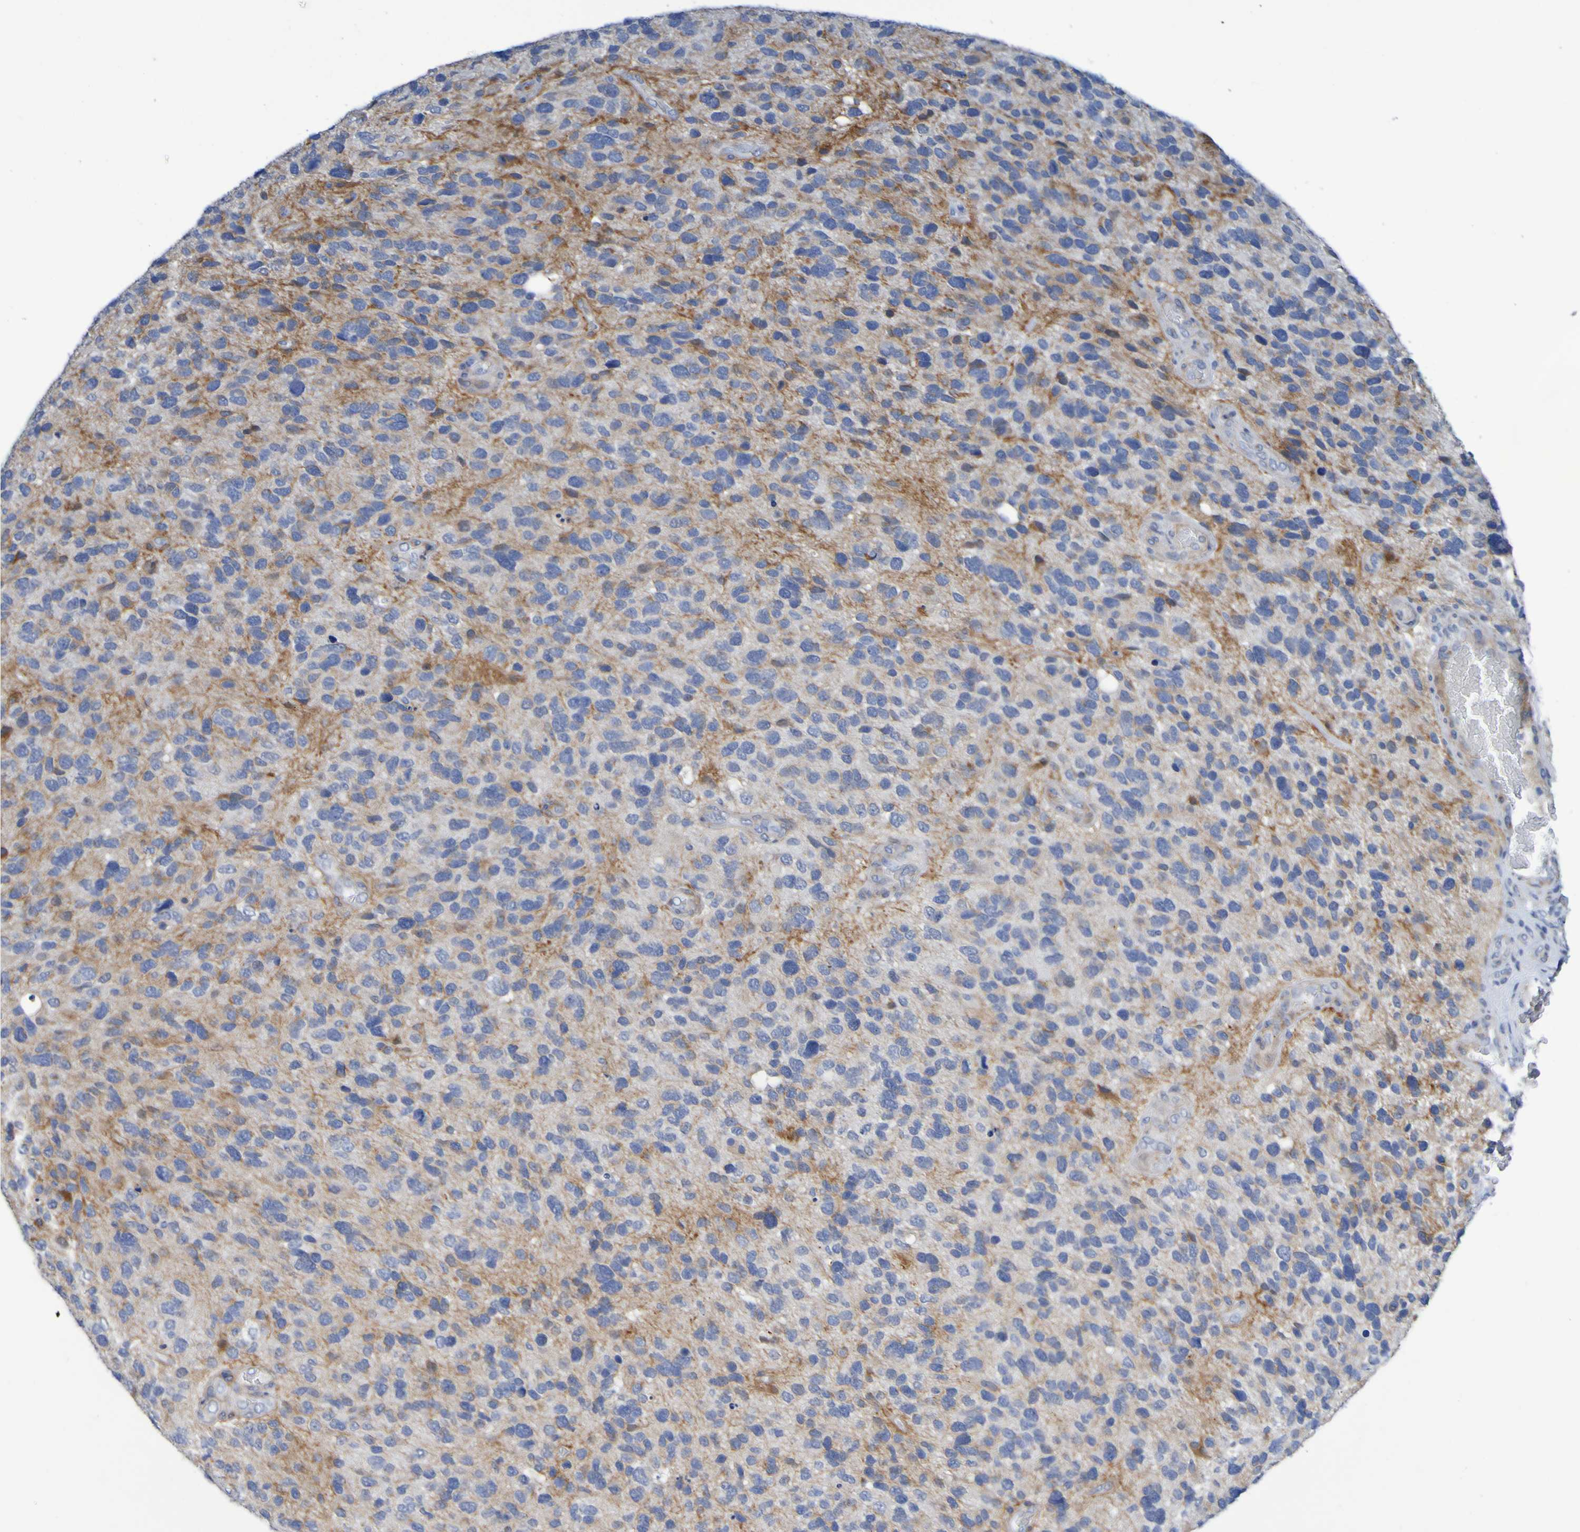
{"staining": {"intensity": "moderate", "quantity": "<25%", "location": "cytoplasmic/membranous"}, "tissue": "glioma", "cell_type": "Tumor cells", "image_type": "cancer", "snomed": [{"axis": "morphology", "description": "Glioma, malignant, High grade"}, {"axis": "topography", "description": "Brain"}], "caption": "Immunohistochemistry staining of glioma, which demonstrates low levels of moderate cytoplasmic/membranous staining in approximately <25% of tumor cells indicating moderate cytoplasmic/membranous protein staining. The staining was performed using DAB (3,3'-diaminobenzidine) (brown) for protein detection and nuclei were counterstained in hematoxylin (blue).", "gene": "C11orf24", "patient": {"sex": "female", "age": 58}}